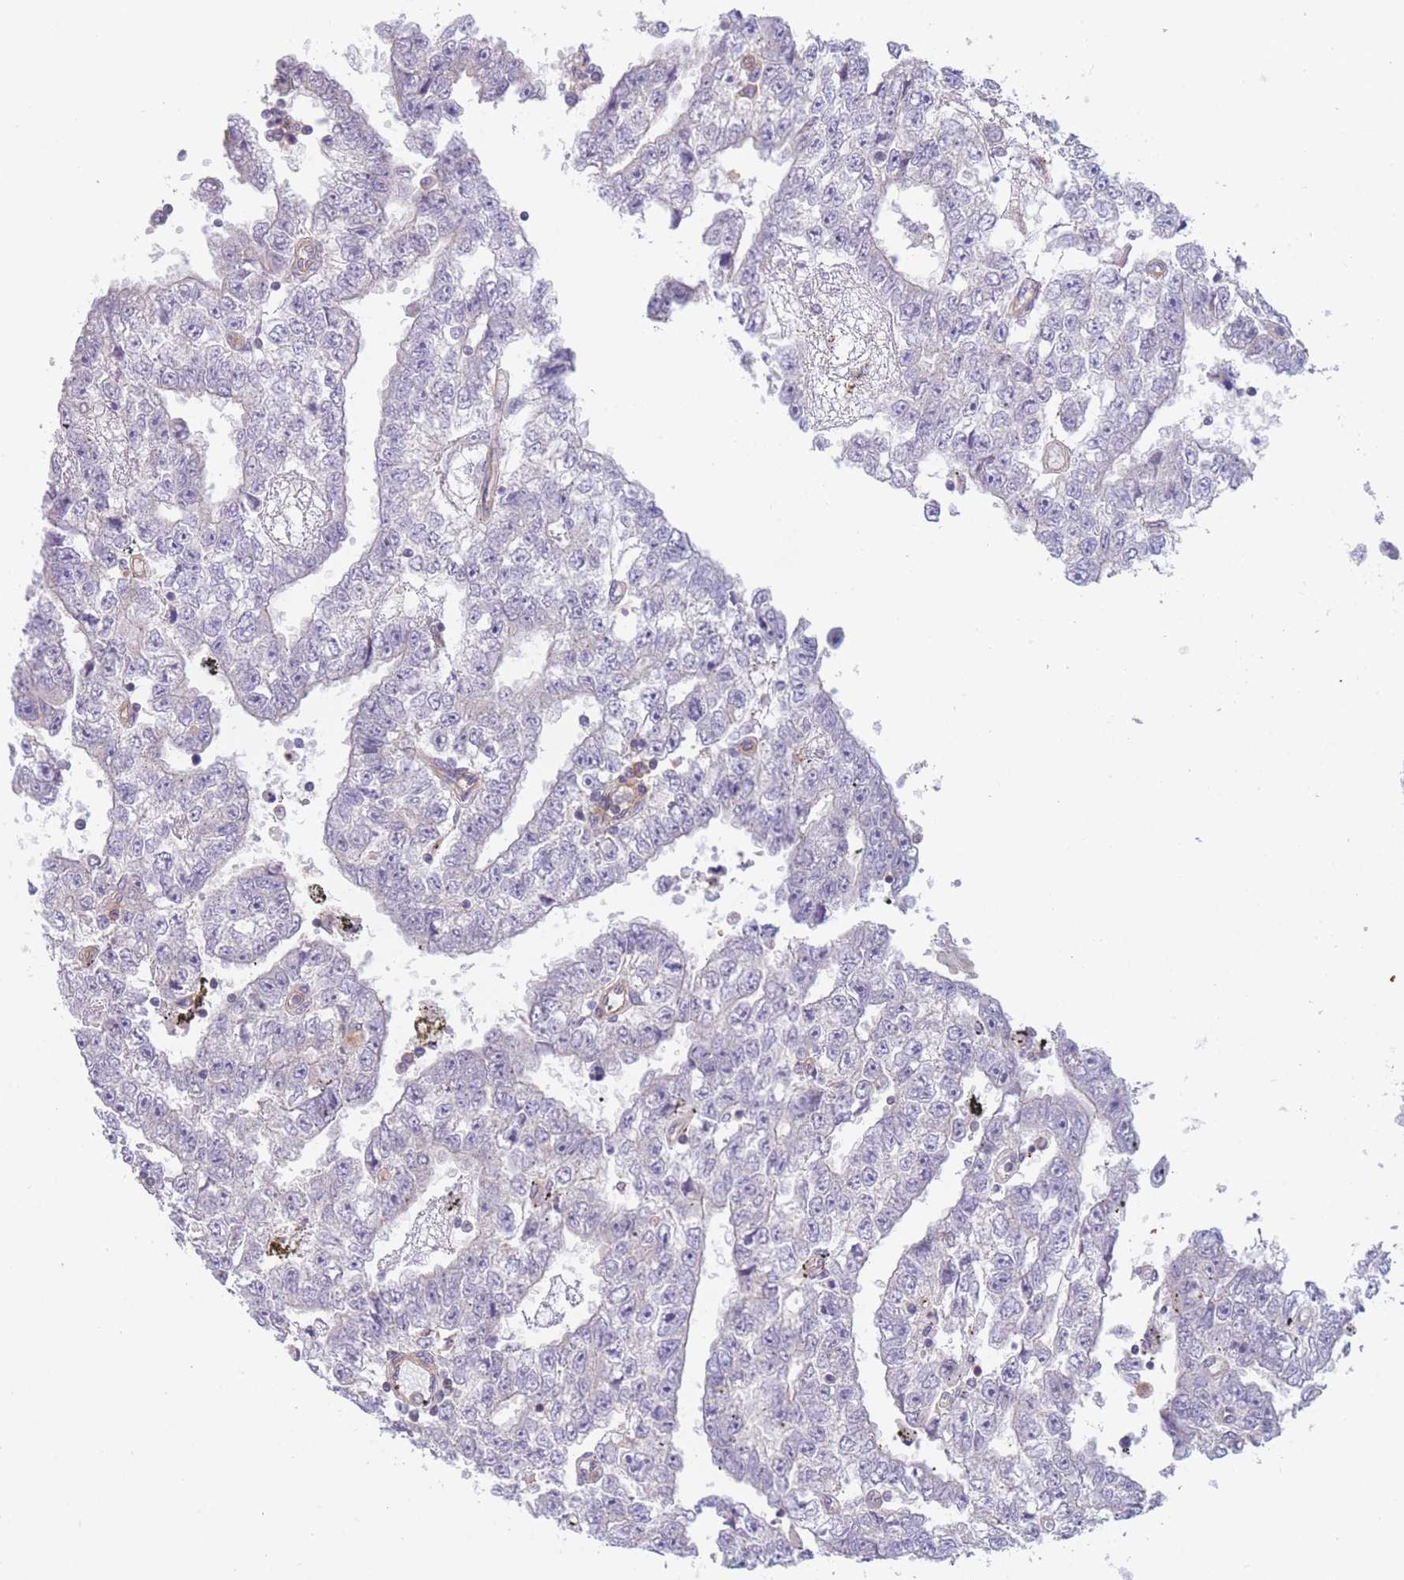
{"staining": {"intensity": "negative", "quantity": "none", "location": "none"}, "tissue": "testis cancer", "cell_type": "Tumor cells", "image_type": "cancer", "snomed": [{"axis": "morphology", "description": "Carcinoma, Embryonal, NOS"}, {"axis": "topography", "description": "Testis"}], "caption": "IHC of human testis embryonal carcinoma demonstrates no positivity in tumor cells.", "gene": "WDR93", "patient": {"sex": "male", "age": 25}}